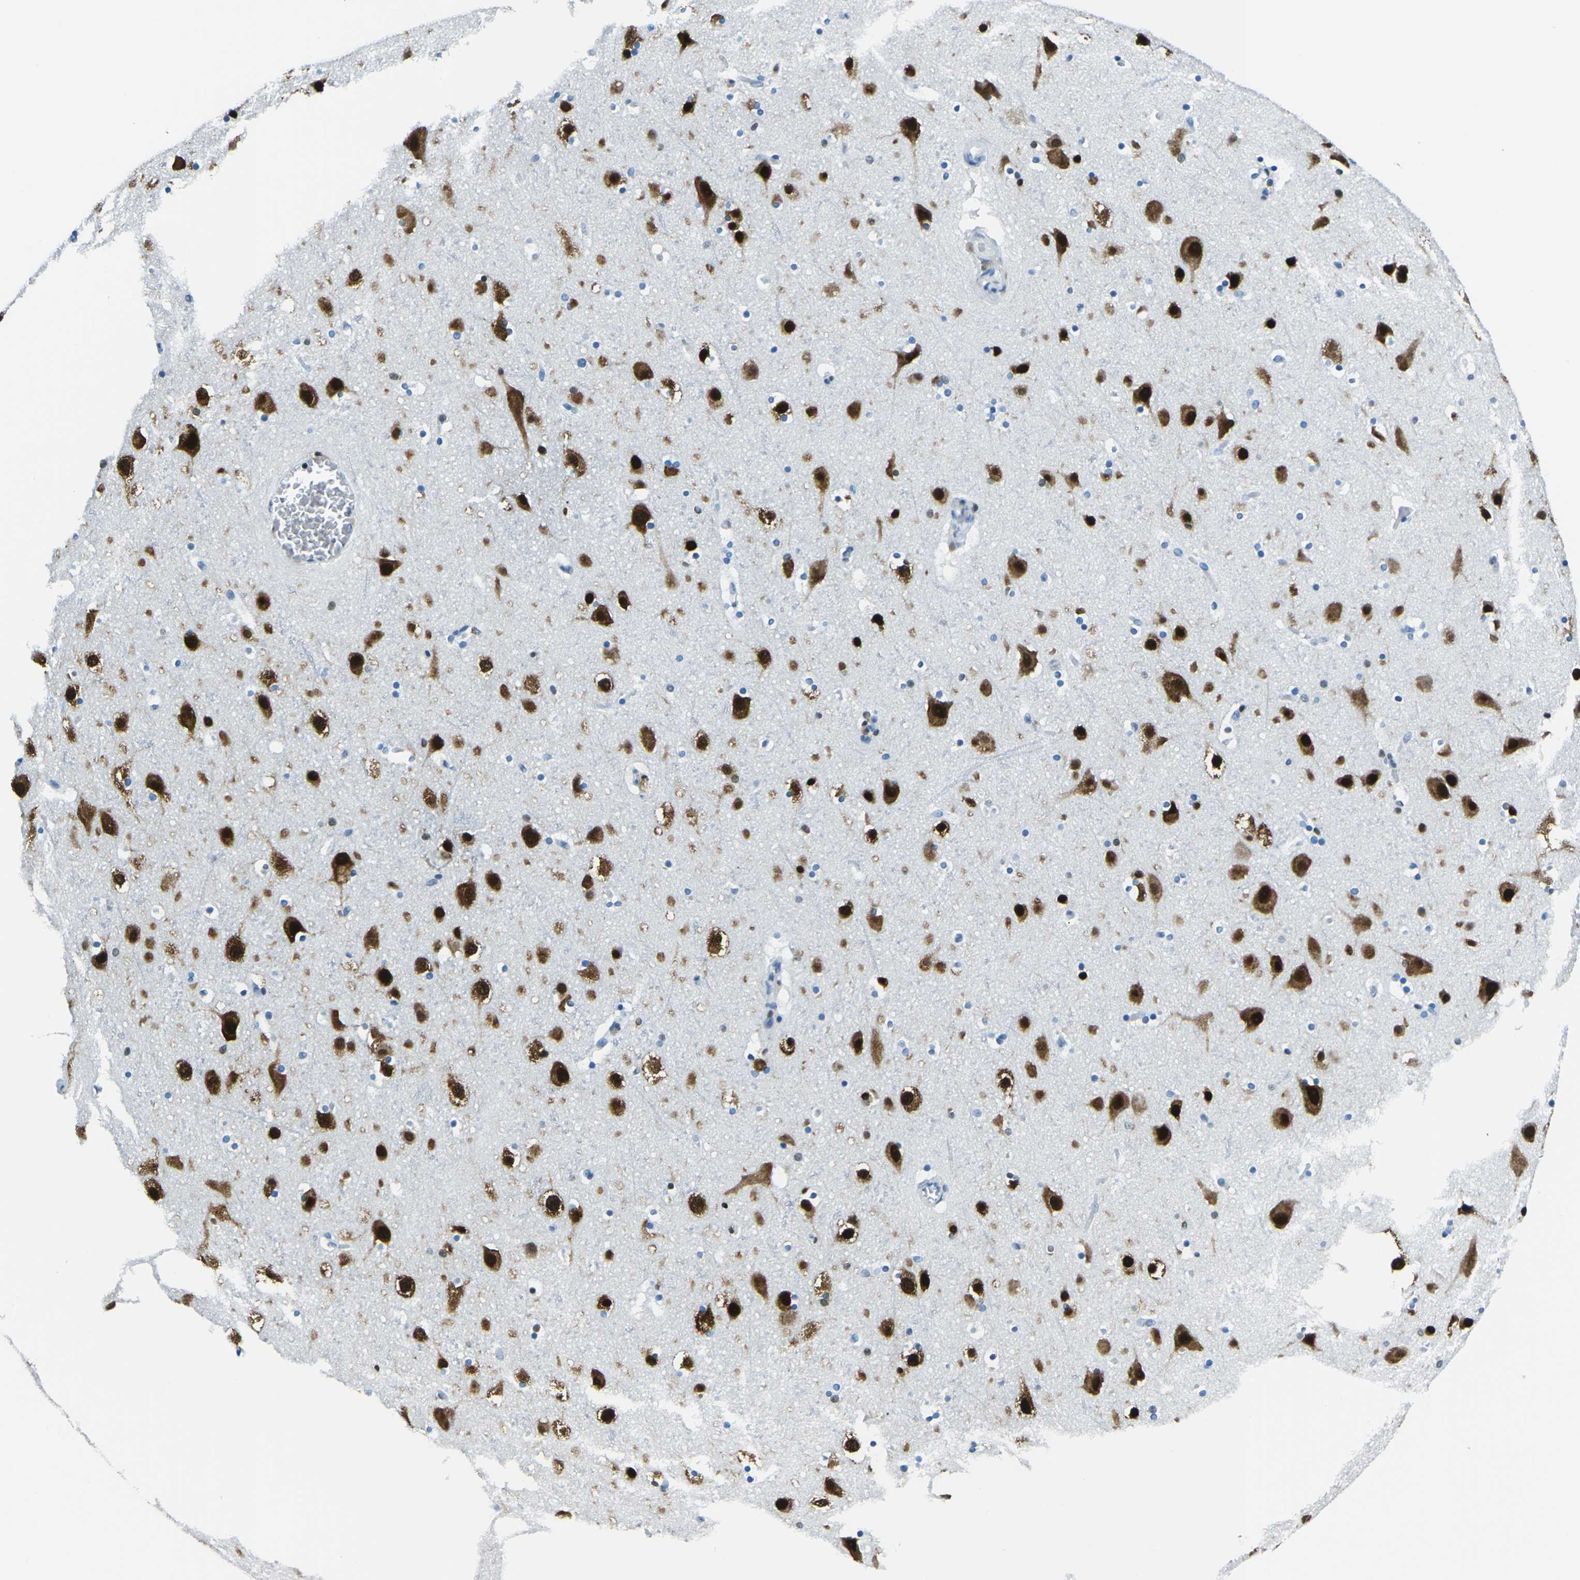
{"staining": {"intensity": "negative", "quantity": "none", "location": "none"}, "tissue": "cerebral cortex", "cell_type": "Endothelial cells", "image_type": "normal", "snomed": [{"axis": "morphology", "description": "Normal tissue, NOS"}, {"axis": "topography", "description": "Cerebral cortex"}], "caption": "This is an immunohistochemistry (IHC) photomicrograph of unremarkable cerebral cortex. There is no positivity in endothelial cells.", "gene": "CELF2", "patient": {"sex": "male", "age": 45}}